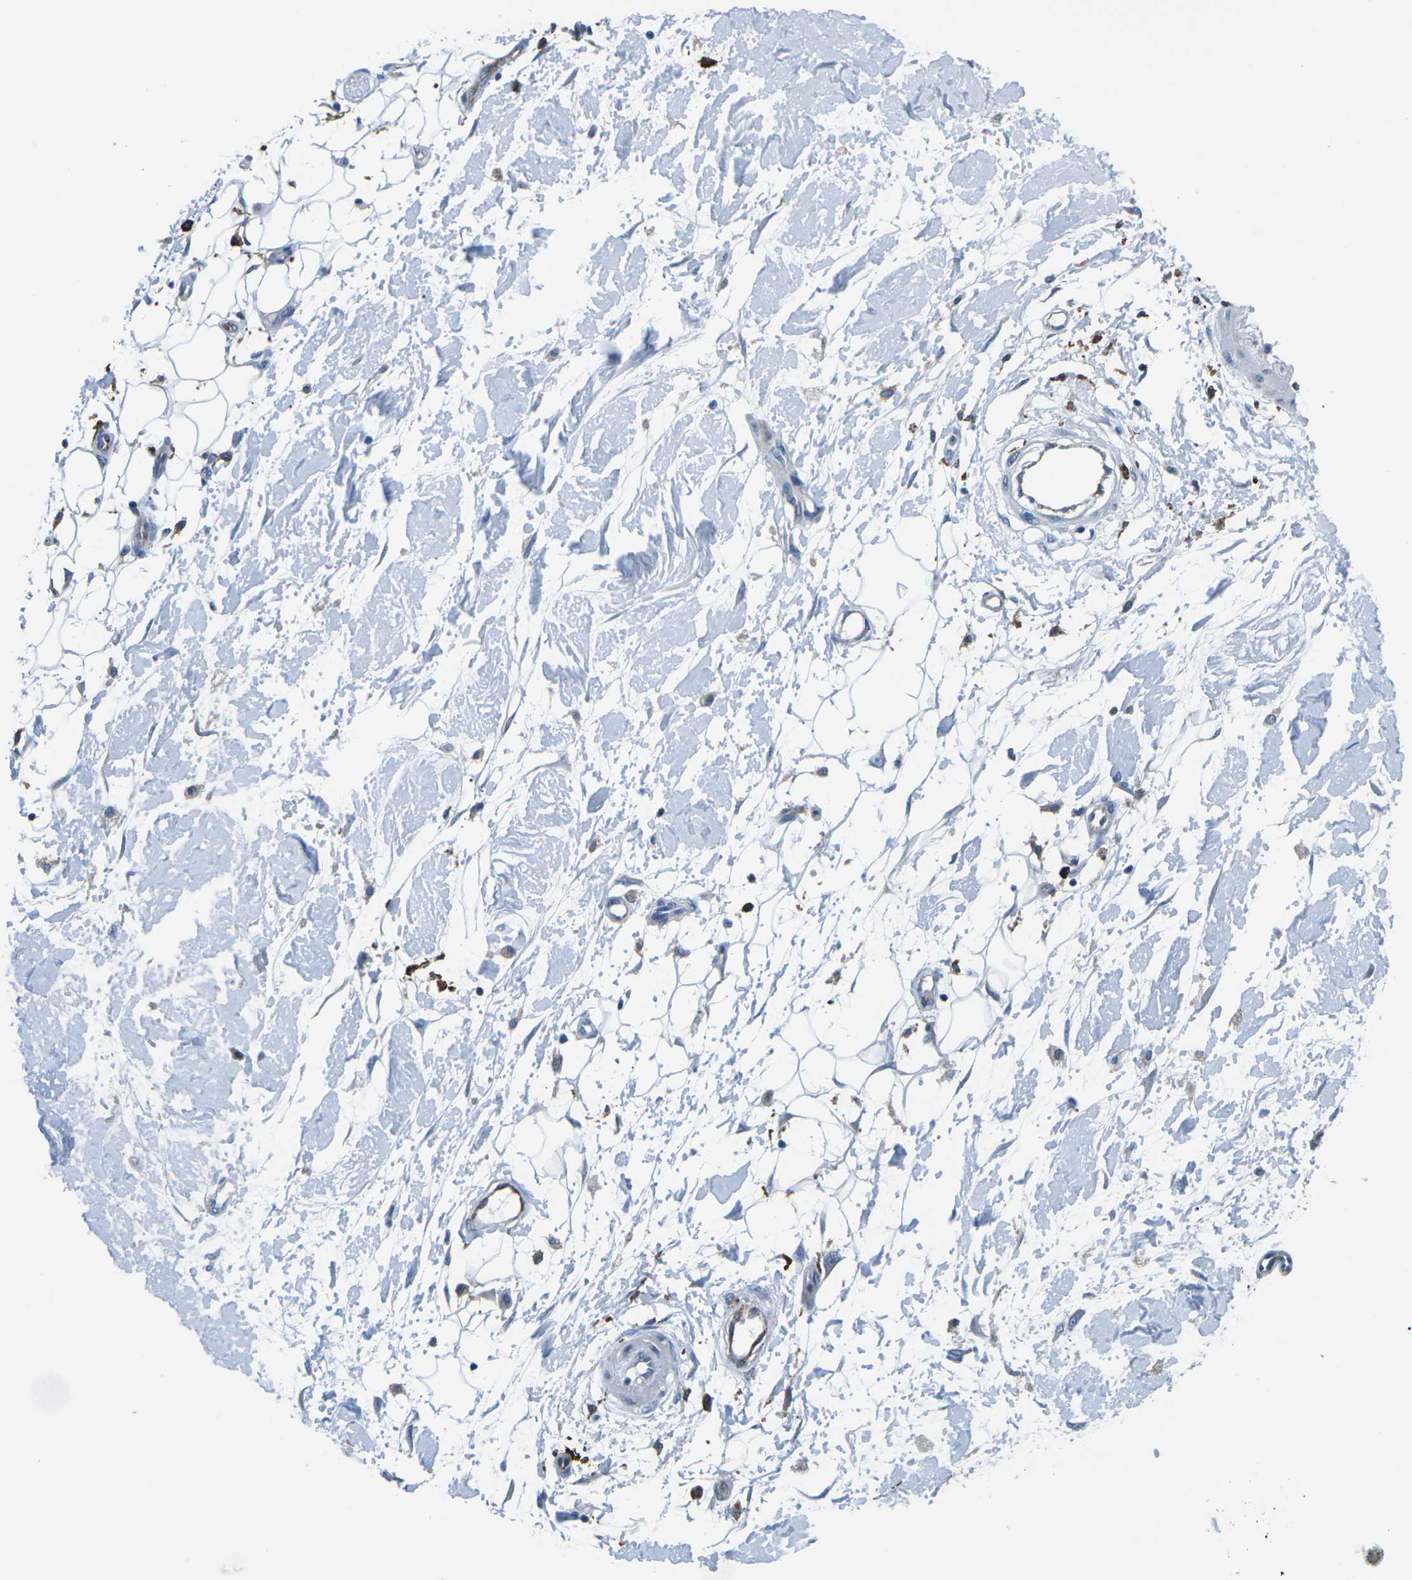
{"staining": {"intensity": "negative", "quantity": "none", "location": "none"}, "tissue": "adipose tissue", "cell_type": "Adipocytes", "image_type": "normal", "snomed": [{"axis": "morphology", "description": "Normal tissue, NOS"}, {"axis": "morphology", "description": "Squamous cell carcinoma, NOS"}, {"axis": "topography", "description": "Skin"}, {"axis": "topography", "description": "Peripheral nerve tissue"}], "caption": "DAB (3,3'-diaminobenzidine) immunohistochemical staining of normal human adipose tissue displays no significant positivity in adipocytes.", "gene": "PTPN1", "patient": {"sex": "male", "age": 83}}